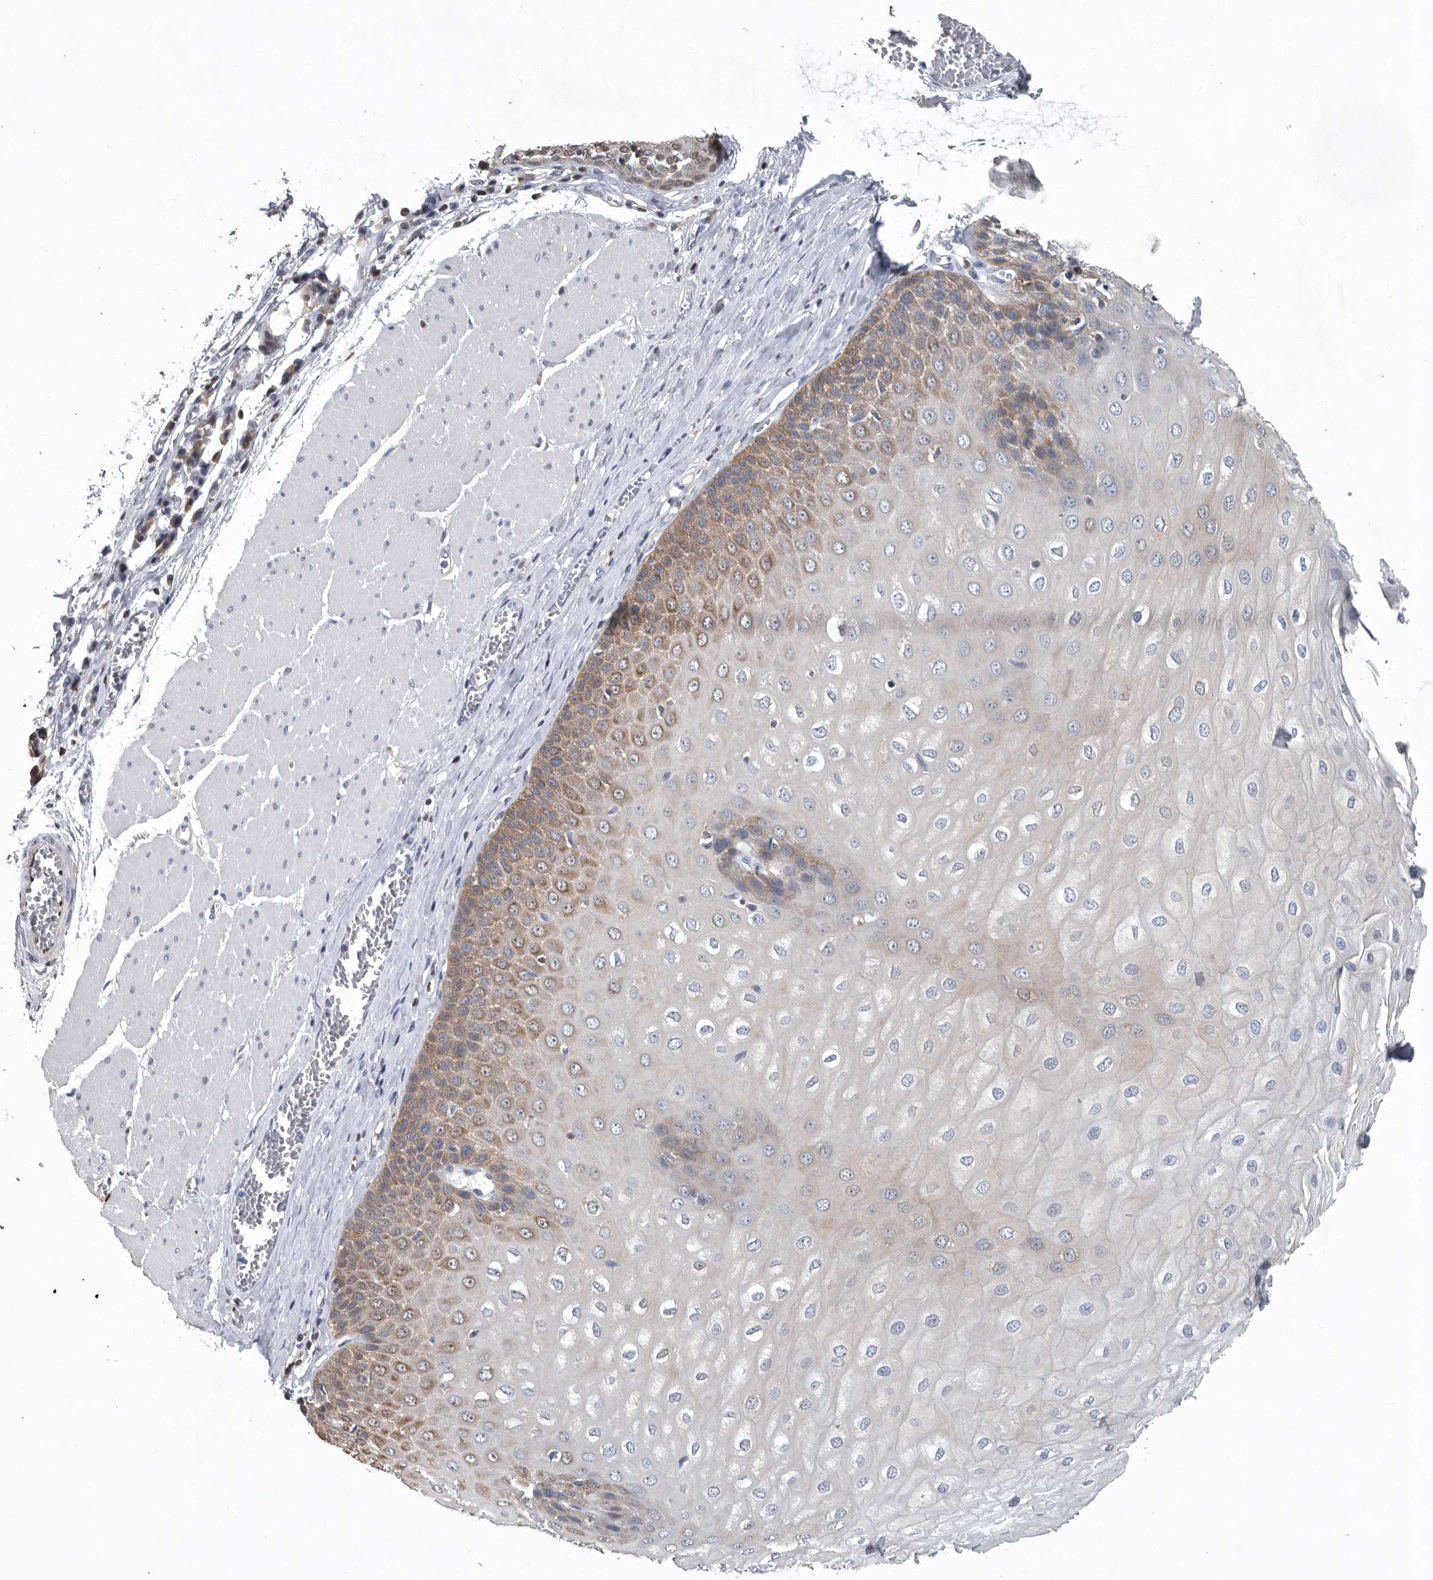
{"staining": {"intensity": "moderate", "quantity": "25%-75%", "location": "cytoplasmic/membranous,nuclear"}, "tissue": "esophagus", "cell_type": "Squamous epithelial cells", "image_type": "normal", "snomed": [{"axis": "morphology", "description": "Normal tissue, NOS"}, {"axis": "topography", "description": "Esophagus"}], "caption": "Squamous epithelial cells demonstrate medium levels of moderate cytoplasmic/membranous,nuclear positivity in about 25%-75% of cells in benign esophagus.", "gene": "PDCD4", "patient": {"sex": "male", "age": 60}}